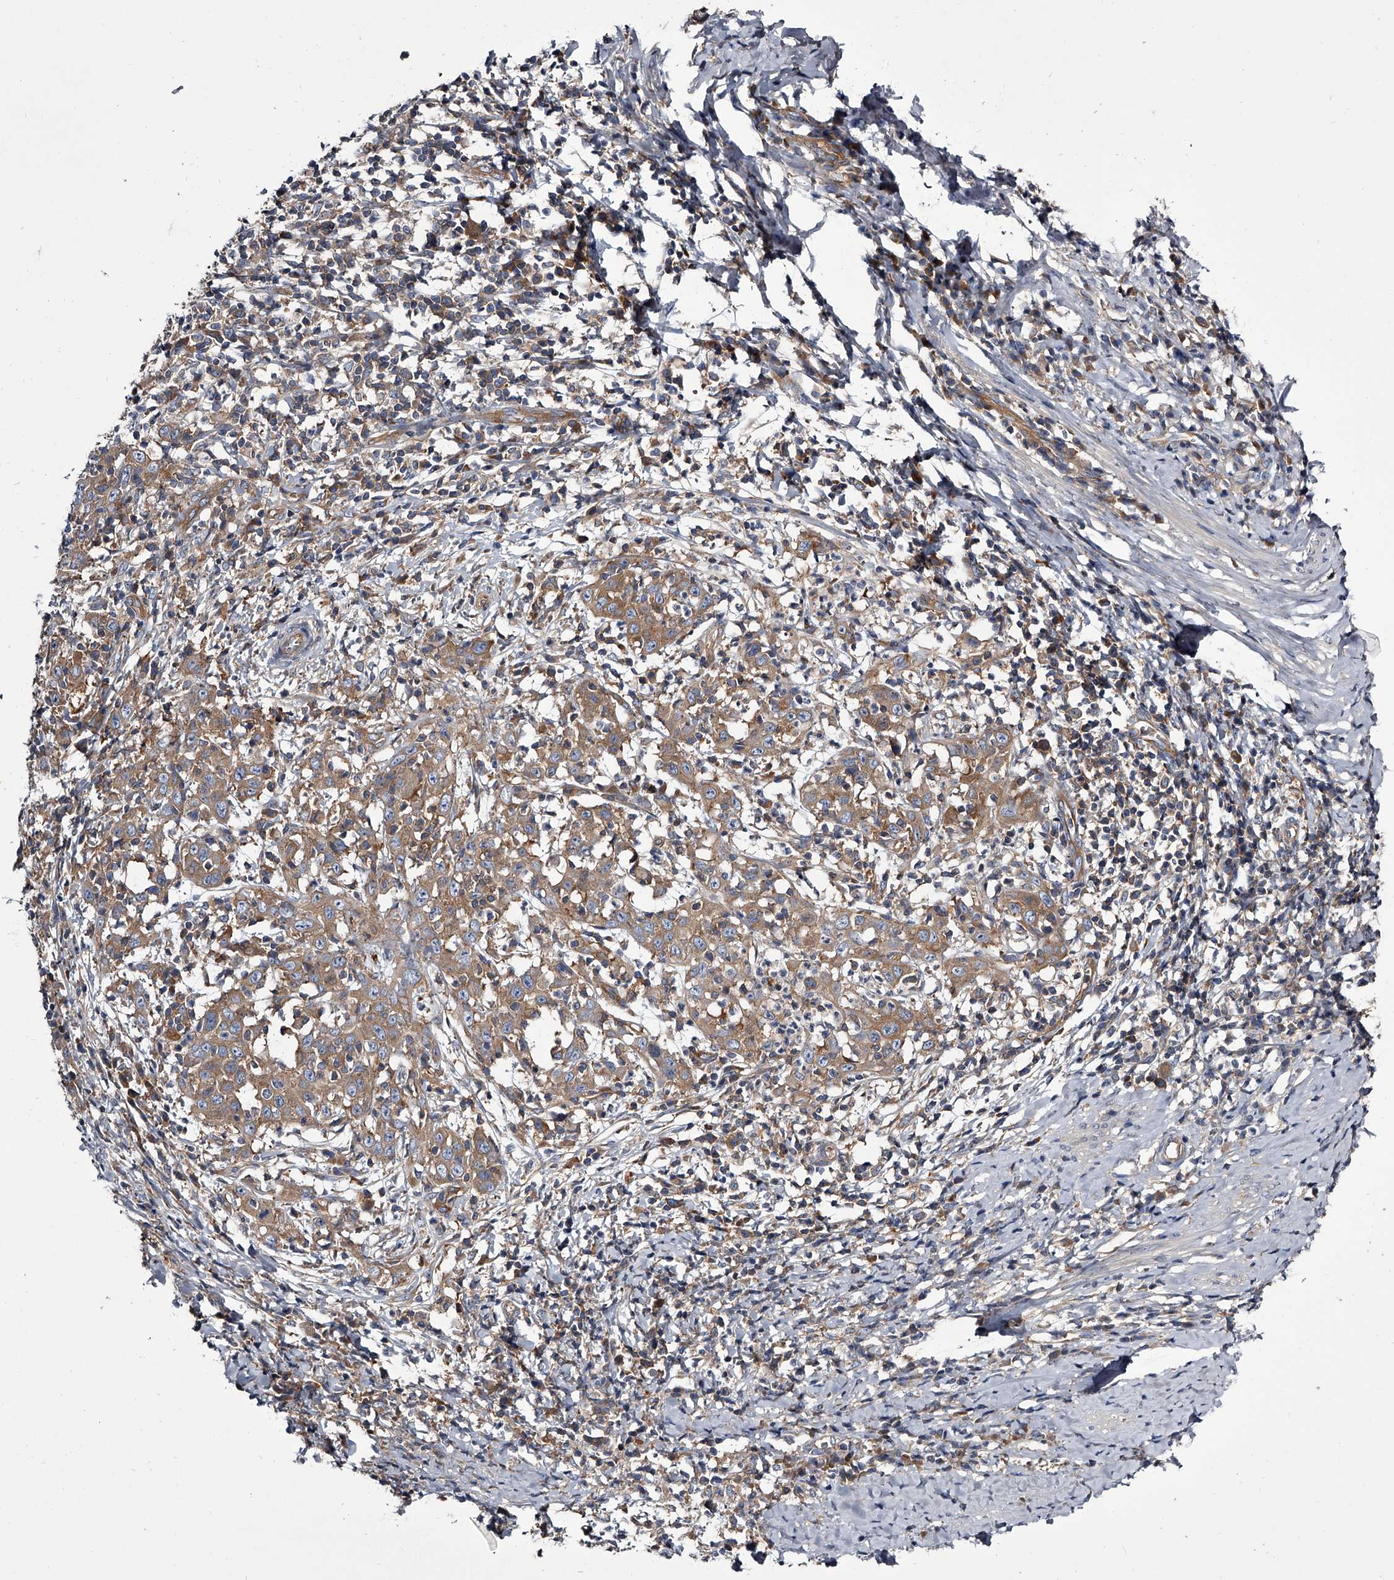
{"staining": {"intensity": "weak", "quantity": "25%-75%", "location": "cytoplasmic/membranous"}, "tissue": "cervical cancer", "cell_type": "Tumor cells", "image_type": "cancer", "snomed": [{"axis": "morphology", "description": "Squamous cell carcinoma, NOS"}, {"axis": "topography", "description": "Cervix"}], "caption": "A histopathology image of human cervical cancer stained for a protein reveals weak cytoplasmic/membranous brown staining in tumor cells.", "gene": "GAPVD1", "patient": {"sex": "female", "age": 46}}